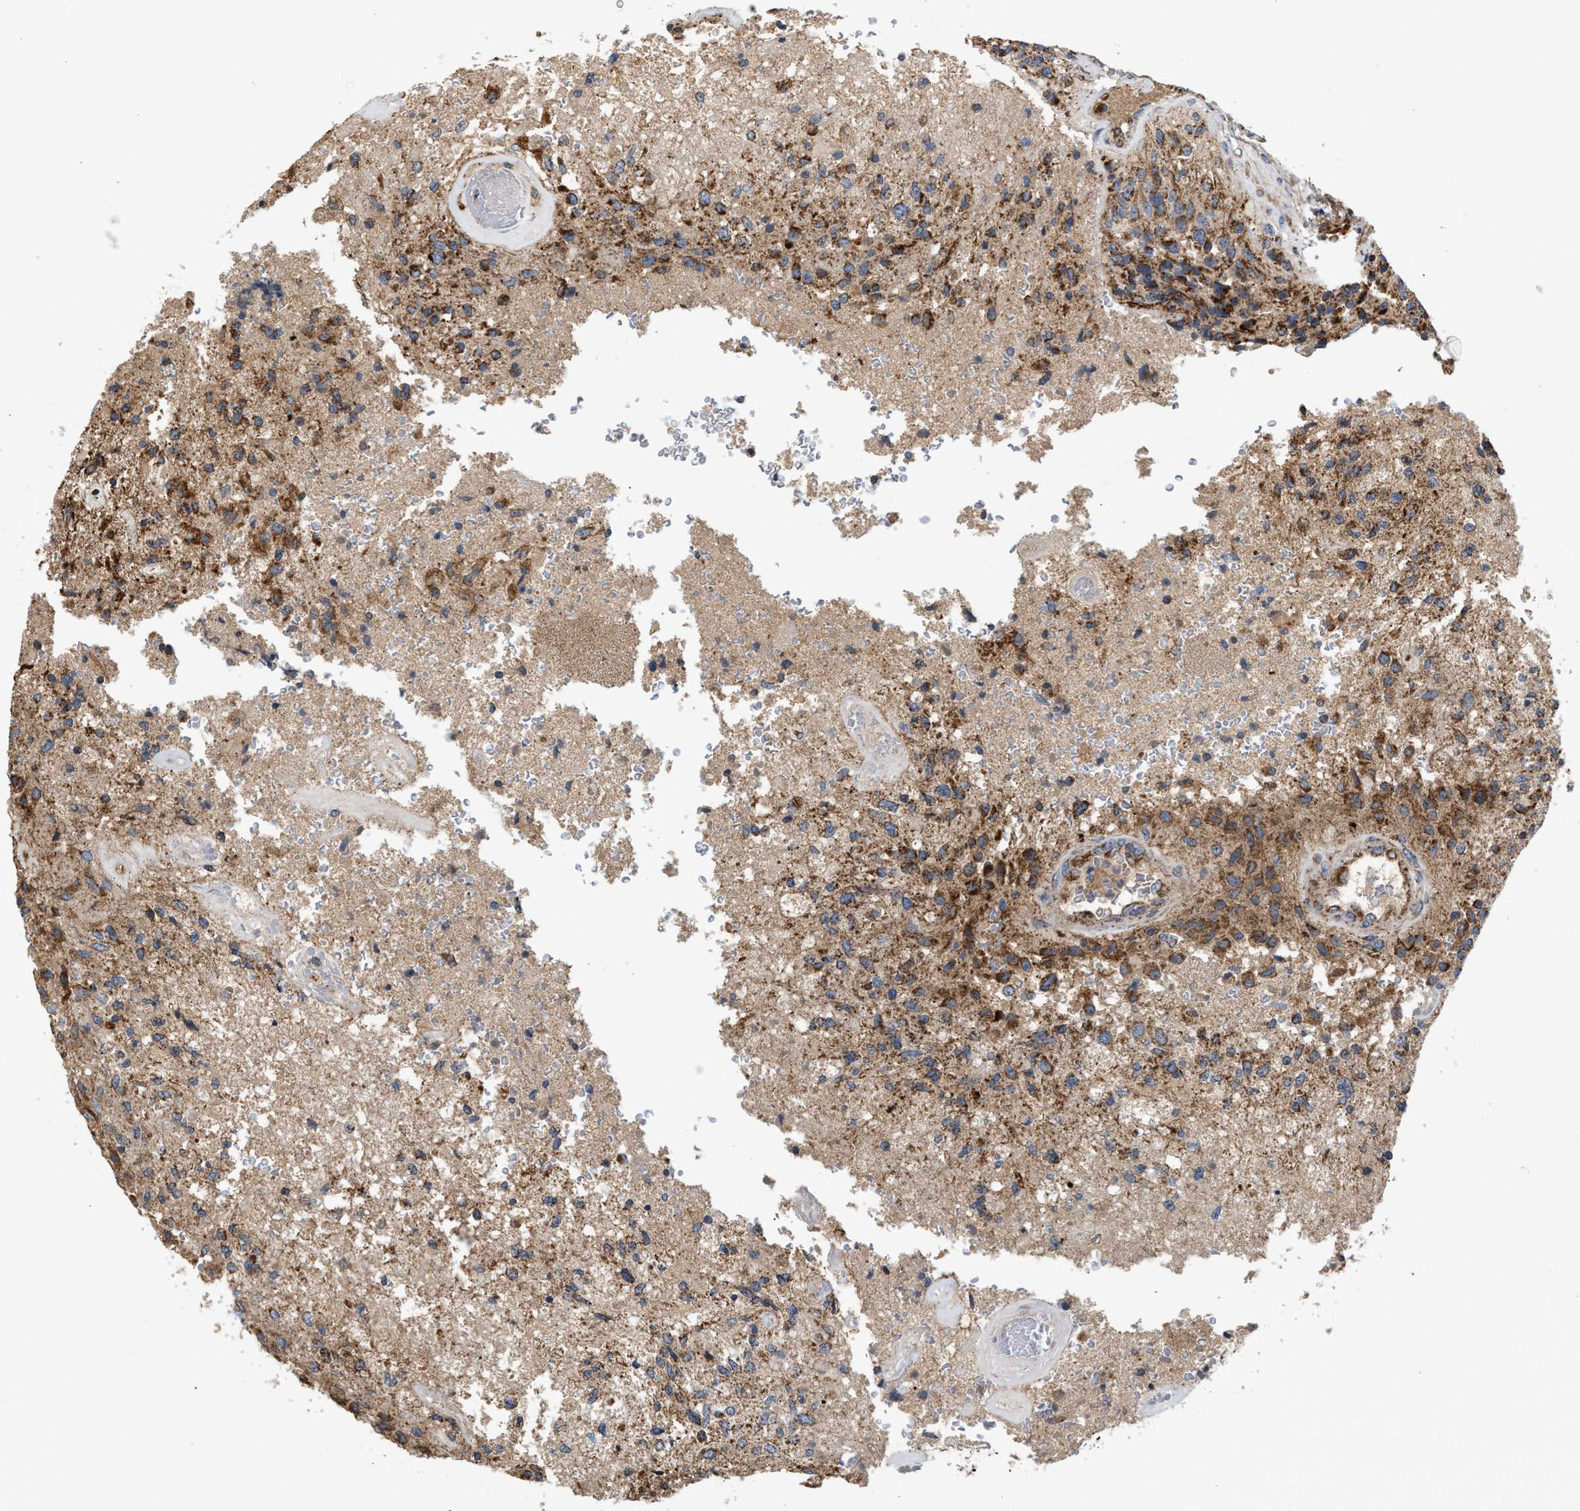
{"staining": {"intensity": "moderate", "quantity": ">75%", "location": "cytoplasmic/membranous"}, "tissue": "glioma", "cell_type": "Tumor cells", "image_type": "cancer", "snomed": [{"axis": "morphology", "description": "Normal tissue, NOS"}, {"axis": "morphology", "description": "Glioma, malignant, High grade"}, {"axis": "topography", "description": "Cerebral cortex"}], "caption": "High-grade glioma (malignant) stained with DAB (3,3'-diaminobenzidine) immunohistochemistry (IHC) reveals medium levels of moderate cytoplasmic/membranous expression in approximately >75% of tumor cells.", "gene": "TACO1", "patient": {"sex": "male", "age": 77}}